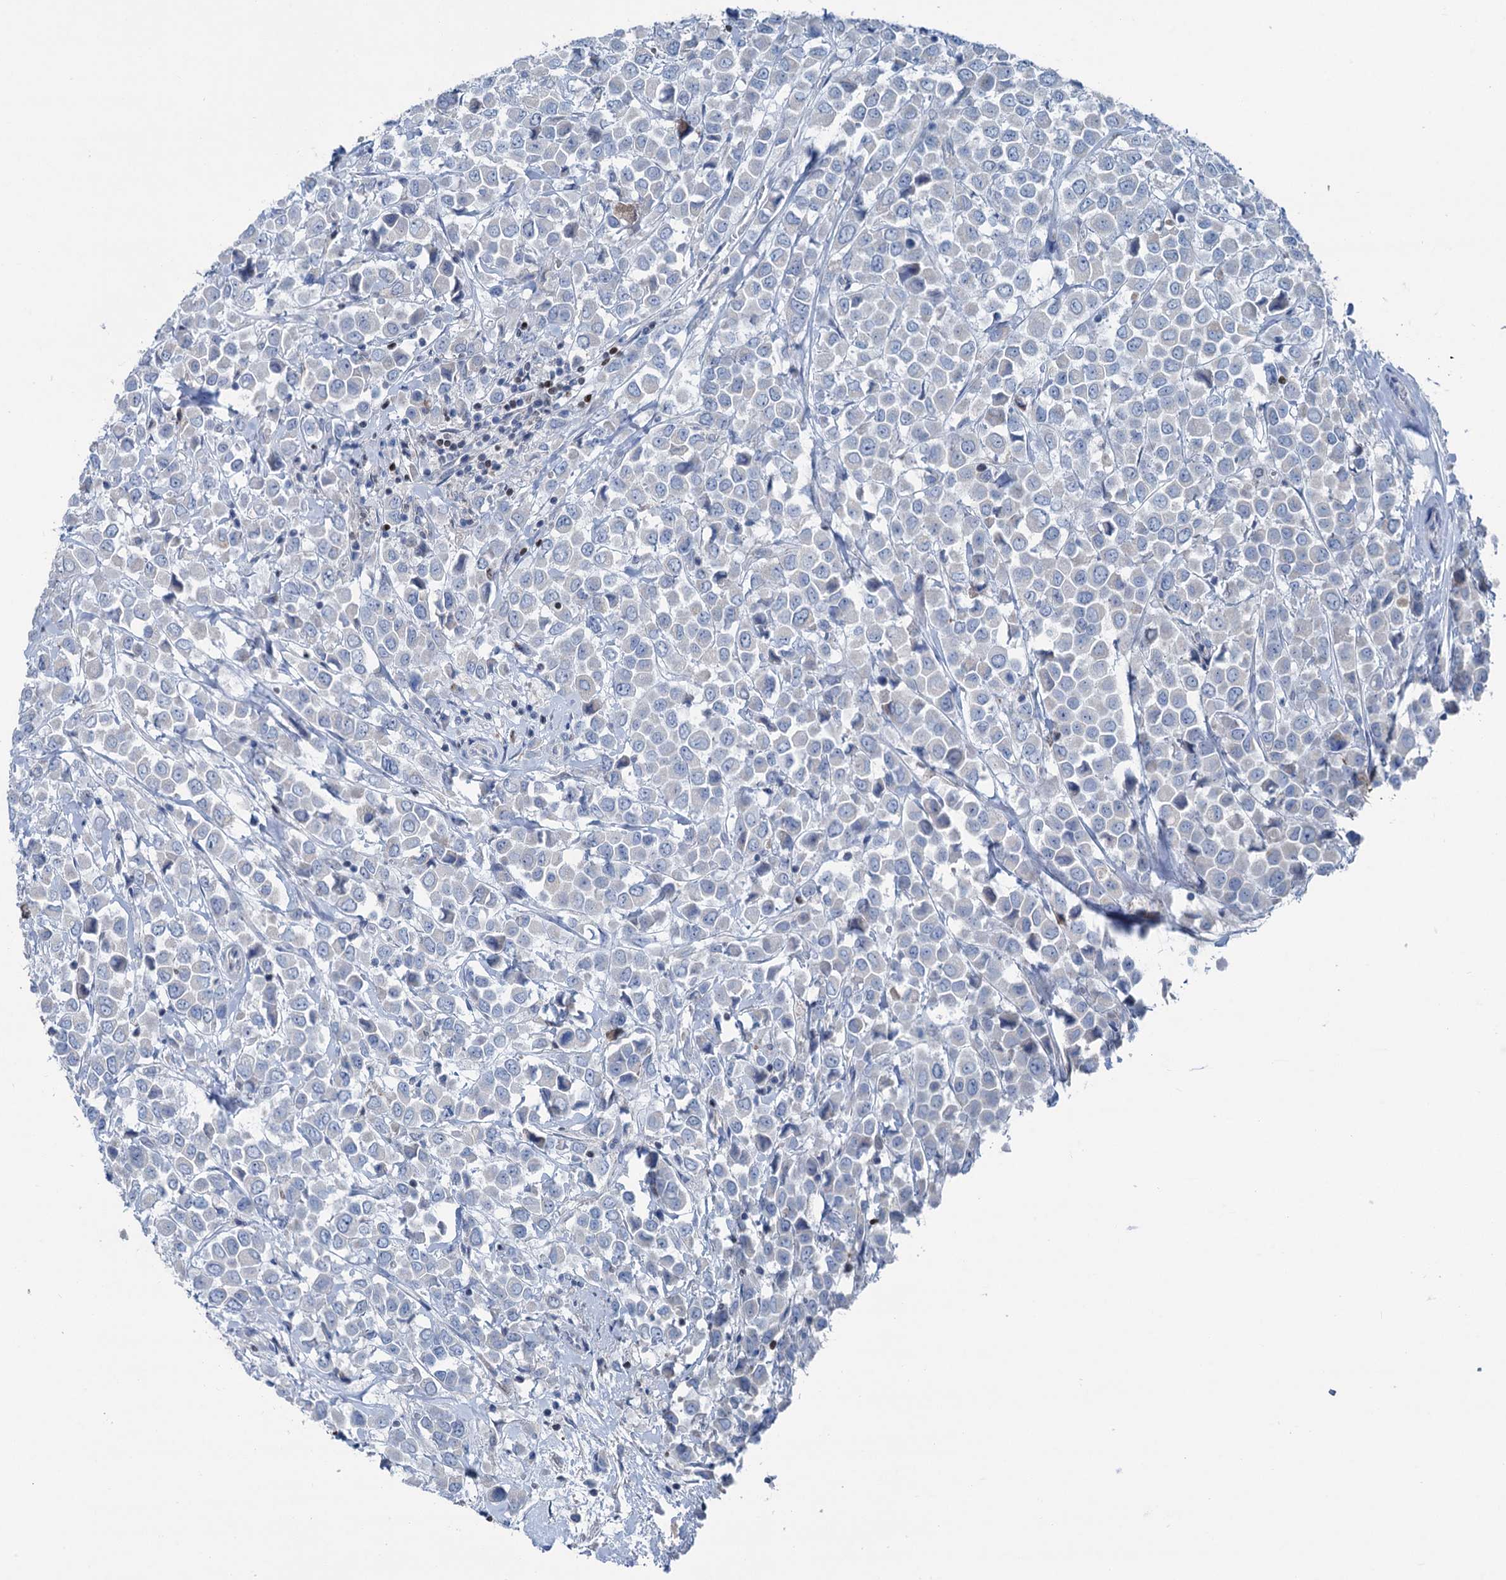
{"staining": {"intensity": "negative", "quantity": "none", "location": "none"}, "tissue": "breast cancer", "cell_type": "Tumor cells", "image_type": "cancer", "snomed": [{"axis": "morphology", "description": "Duct carcinoma"}, {"axis": "topography", "description": "Breast"}], "caption": "Tumor cells are negative for protein expression in human infiltrating ductal carcinoma (breast). The staining is performed using DAB (3,3'-diaminobenzidine) brown chromogen with nuclei counter-stained in using hematoxylin.", "gene": "ELP4", "patient": {"sex": "female", "age": 61}}